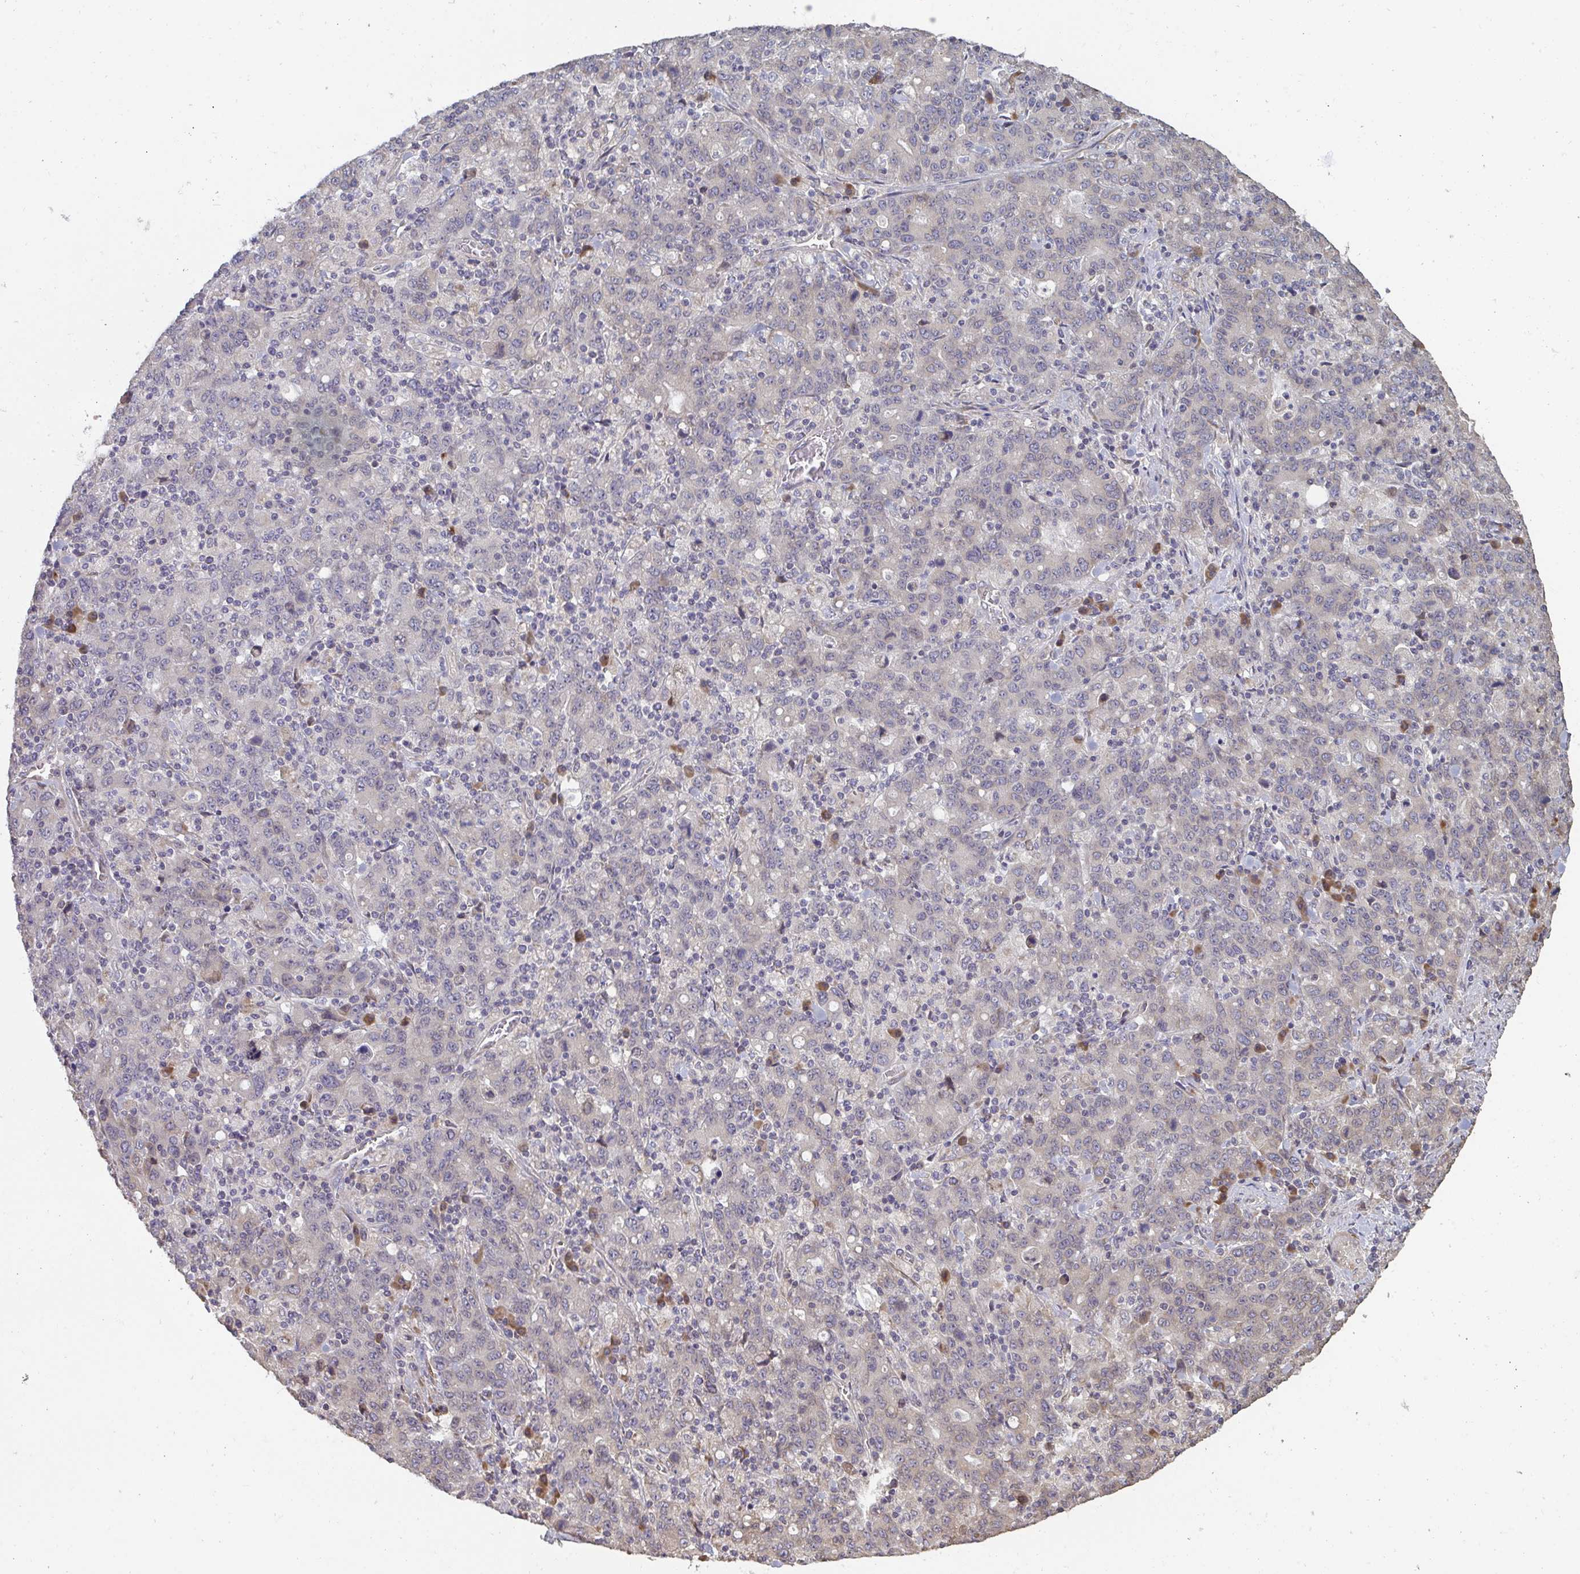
{"staining": {"intensity": "weak", "quantity": "25%-75%", "location": "cytoplasmic/membranous"}, "tissue": "stomach cancer", "cell_type": "Tumor cells", "image_type": "cancer", "snomed": [{"axis": "morphology", "description": "Adenocarcinoma, NOS"}, {"axis": "topography", "description": "Stomach, upper"}], "caption": "Stomach adenocarcinoma stained with immunohistochemistry reveals weak cytoplasmic/membranous staining in approximately 25%-75% of tumor cells.", "gene": "ZFYVE28", "patient": {"sex": "male", "age": 69}}